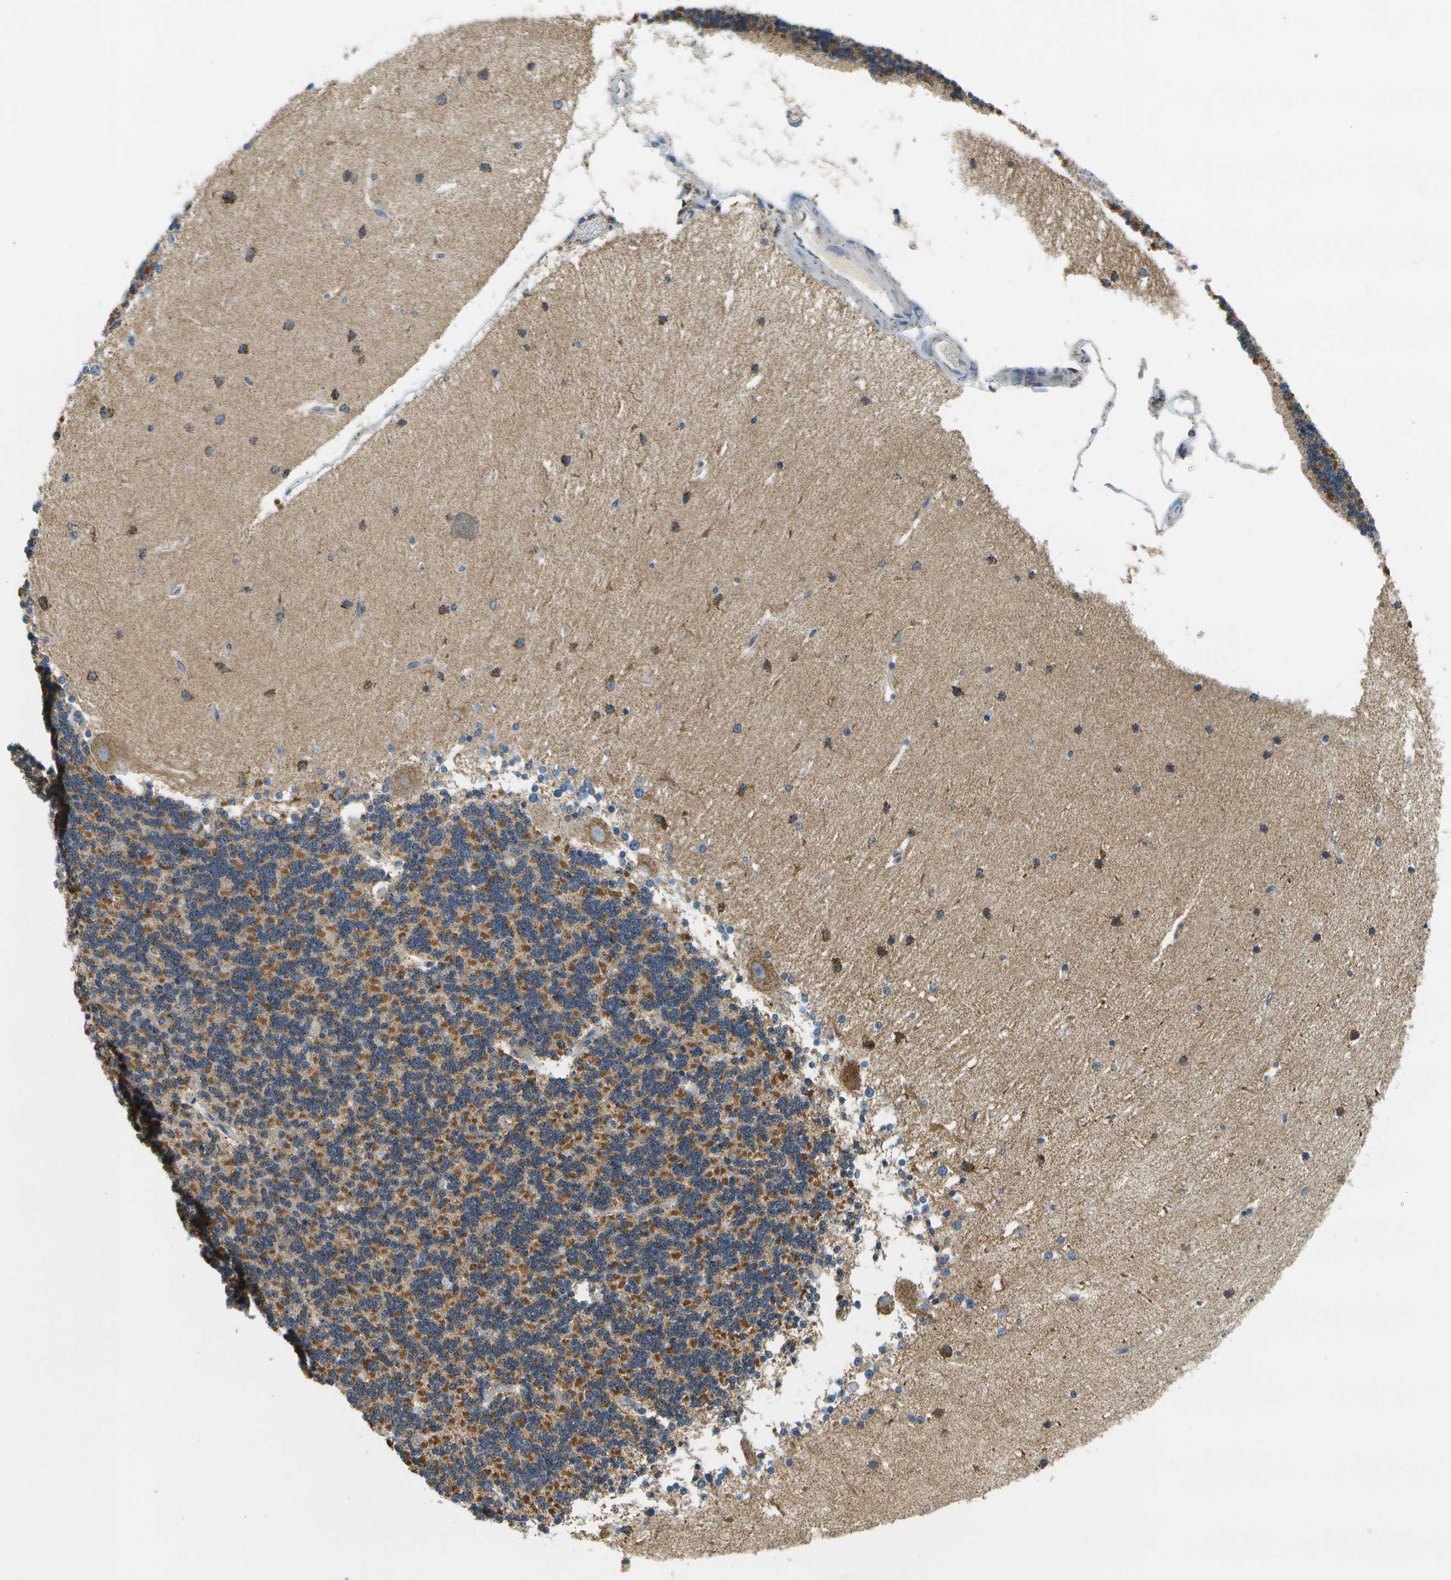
{"staining": {"intensity": "moderate", "quantity": ">75%", "location": "cytoplasmic/membranous"}, "tissue": "cerebellum", "cell_type": "Cells in granular layer", "image_type": "normal", "snomed": [{"axis": "morphology", "description": "Normal tissue, NOS"}, {"axis": "topography", "description": "Cerebellum"}], "caption": "High-power microscopy captured an IHC histopathology image of benign cerebellum, revealing moderate cytoplasmic/membranous staining in about >75% of cells in granular layer.", "gene": "HLCS", "patient": {"sex": "female", "age": 54}}